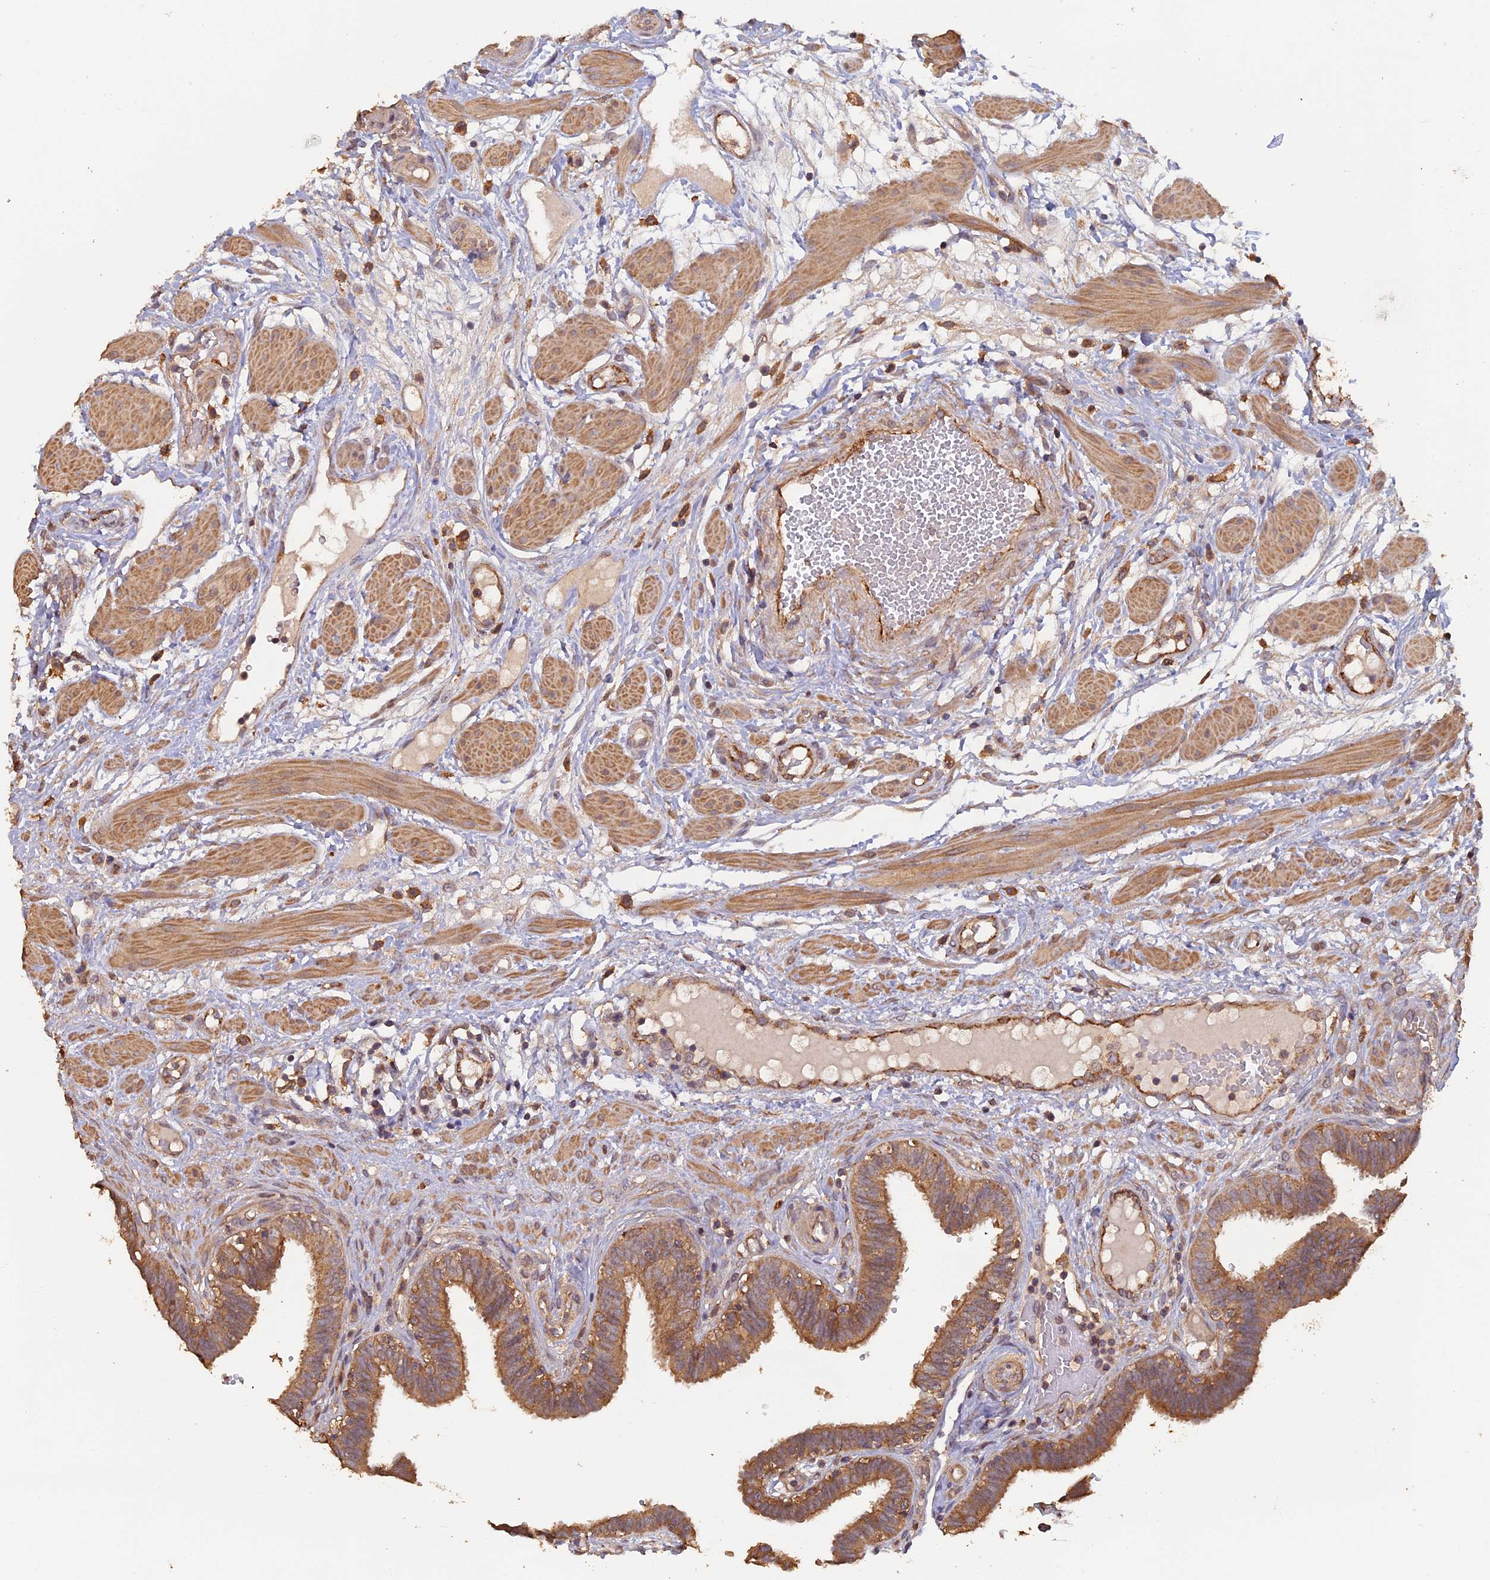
{"staining": {"intensity": "moderate", "quantity": ">75%", "location": "cytoplasmic/membranous"}, "tissue": "fallopian tube", "cell_type": "Glandular cells", "image_type": "normal", "snomed": [{"axis": "morphology", "description": "Normal tissue, NOS"}, {"axis": "topography", "description": "Fallopian tube"}, {"axis": "topography", "description": "Placenta"}], "caption": "DAB (3,3'-diaminobenzidine) immunohistochemical staining of unremarkable fallopian tube shows moderate cytoplasmic/membranous protein expression in about >75% of glandular cells.", "gene": "PIGQ", "patient": {"sex": "female", "age": 32}}